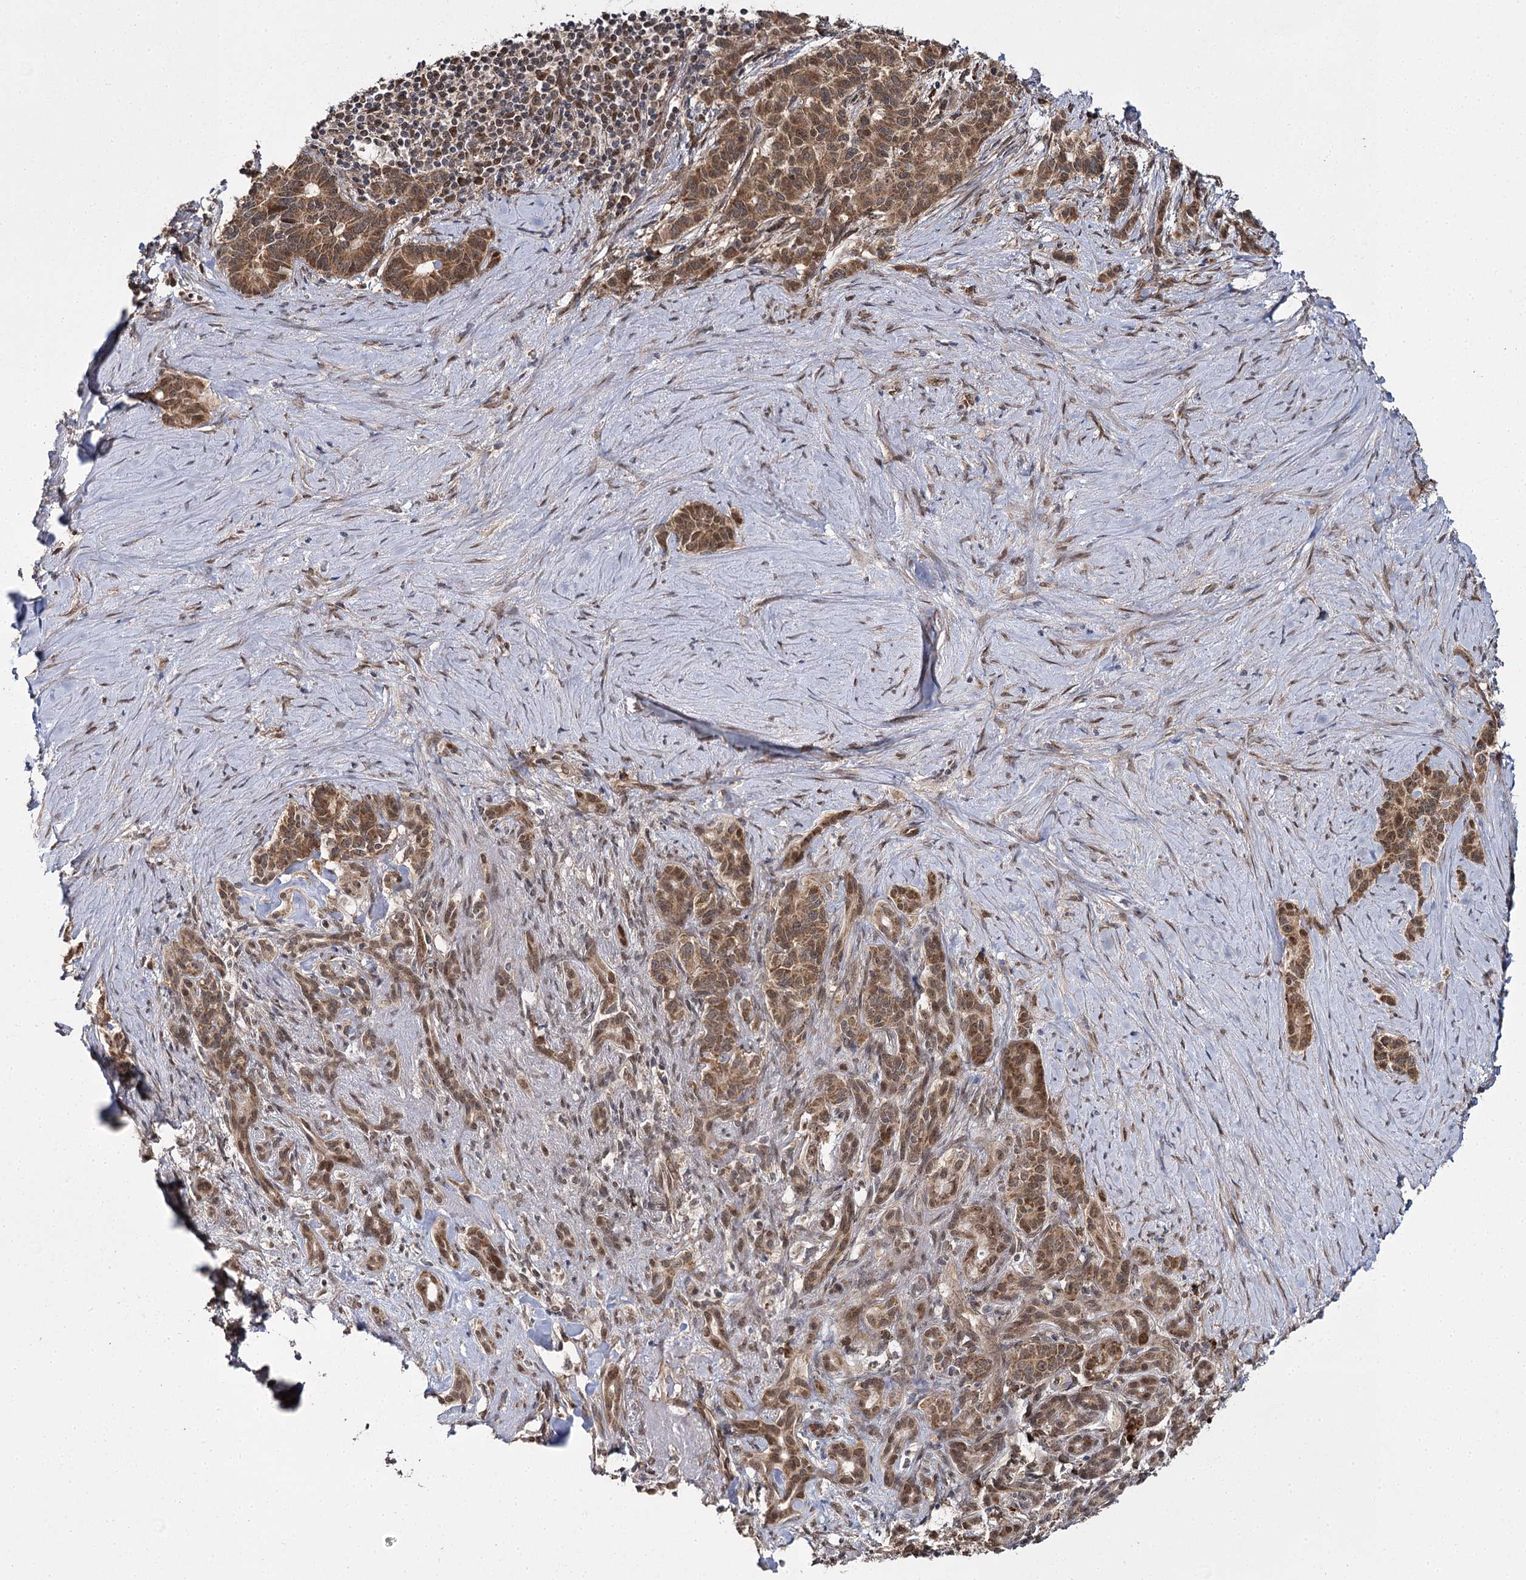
{"staining": {"intensity": "moderate", "quantity": ">75%", "location": "cytoplasmic/membranous,nuclear"}, "tissue": "pancreatic cancer", "cell_type": "Tumor cells", "image_type": "cancer", "snomed": [{"axis": "morphology", "description": "Adenocarcinoma, NOS"}, {"axis": "topography", "description": "Pancreas"}], "caption": "This image exhibits immunohistochemistry staining of adenocarcinoma (pancreatic), with medium moderate cytoplasmic/membranous and nuclear positivity in approximately >75% of tumor cells.", "gene": "TRNT1", "patient": {"sex": "female", "age": 74}}